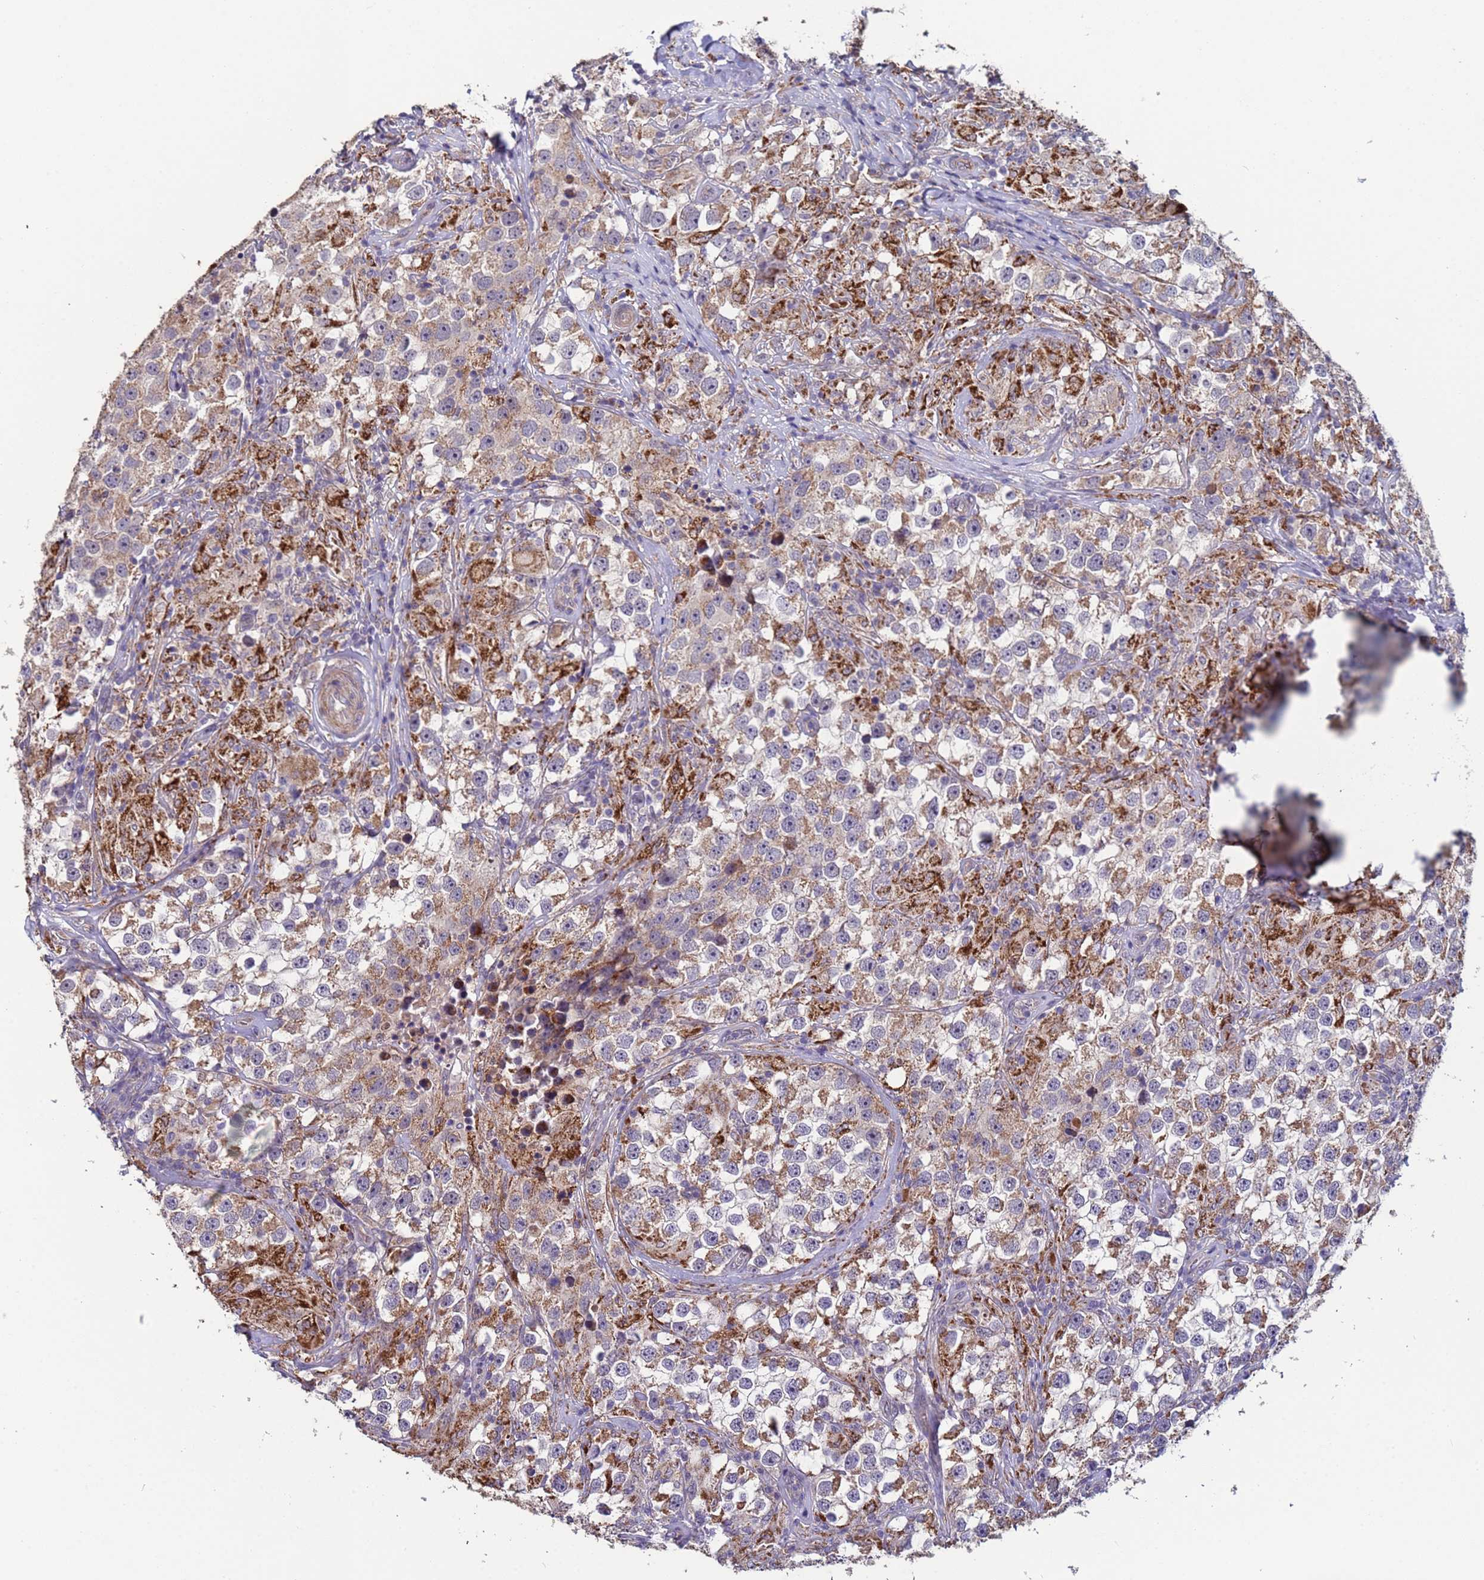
{"staining": {"intensity": "moderate", "quantity": "25%-75%", "location": "cytoplasmic/membranous"}, "tissue": "testis cancer", "cell_type": "Tumor cells", "image_type": "cancer", "snomed": [{"axis": "morphology", "description": "Seminoma, NOS"}, {"axis": "topography", "description": "Testis"}], "caption": "Immunohistochemical staining of seminoma (testis) displays moderate cytoplasmic/membranous protein positivity in approximately 25%-75% of tumor cells. Using DAB (3,3'-diaminobenzidine) (brown) and hematoxylin (blue) stains, captured at high magnification using brightfield microscopy.", "gene": "CLHC1", "patient": {"sex": "male", "age": 46}}